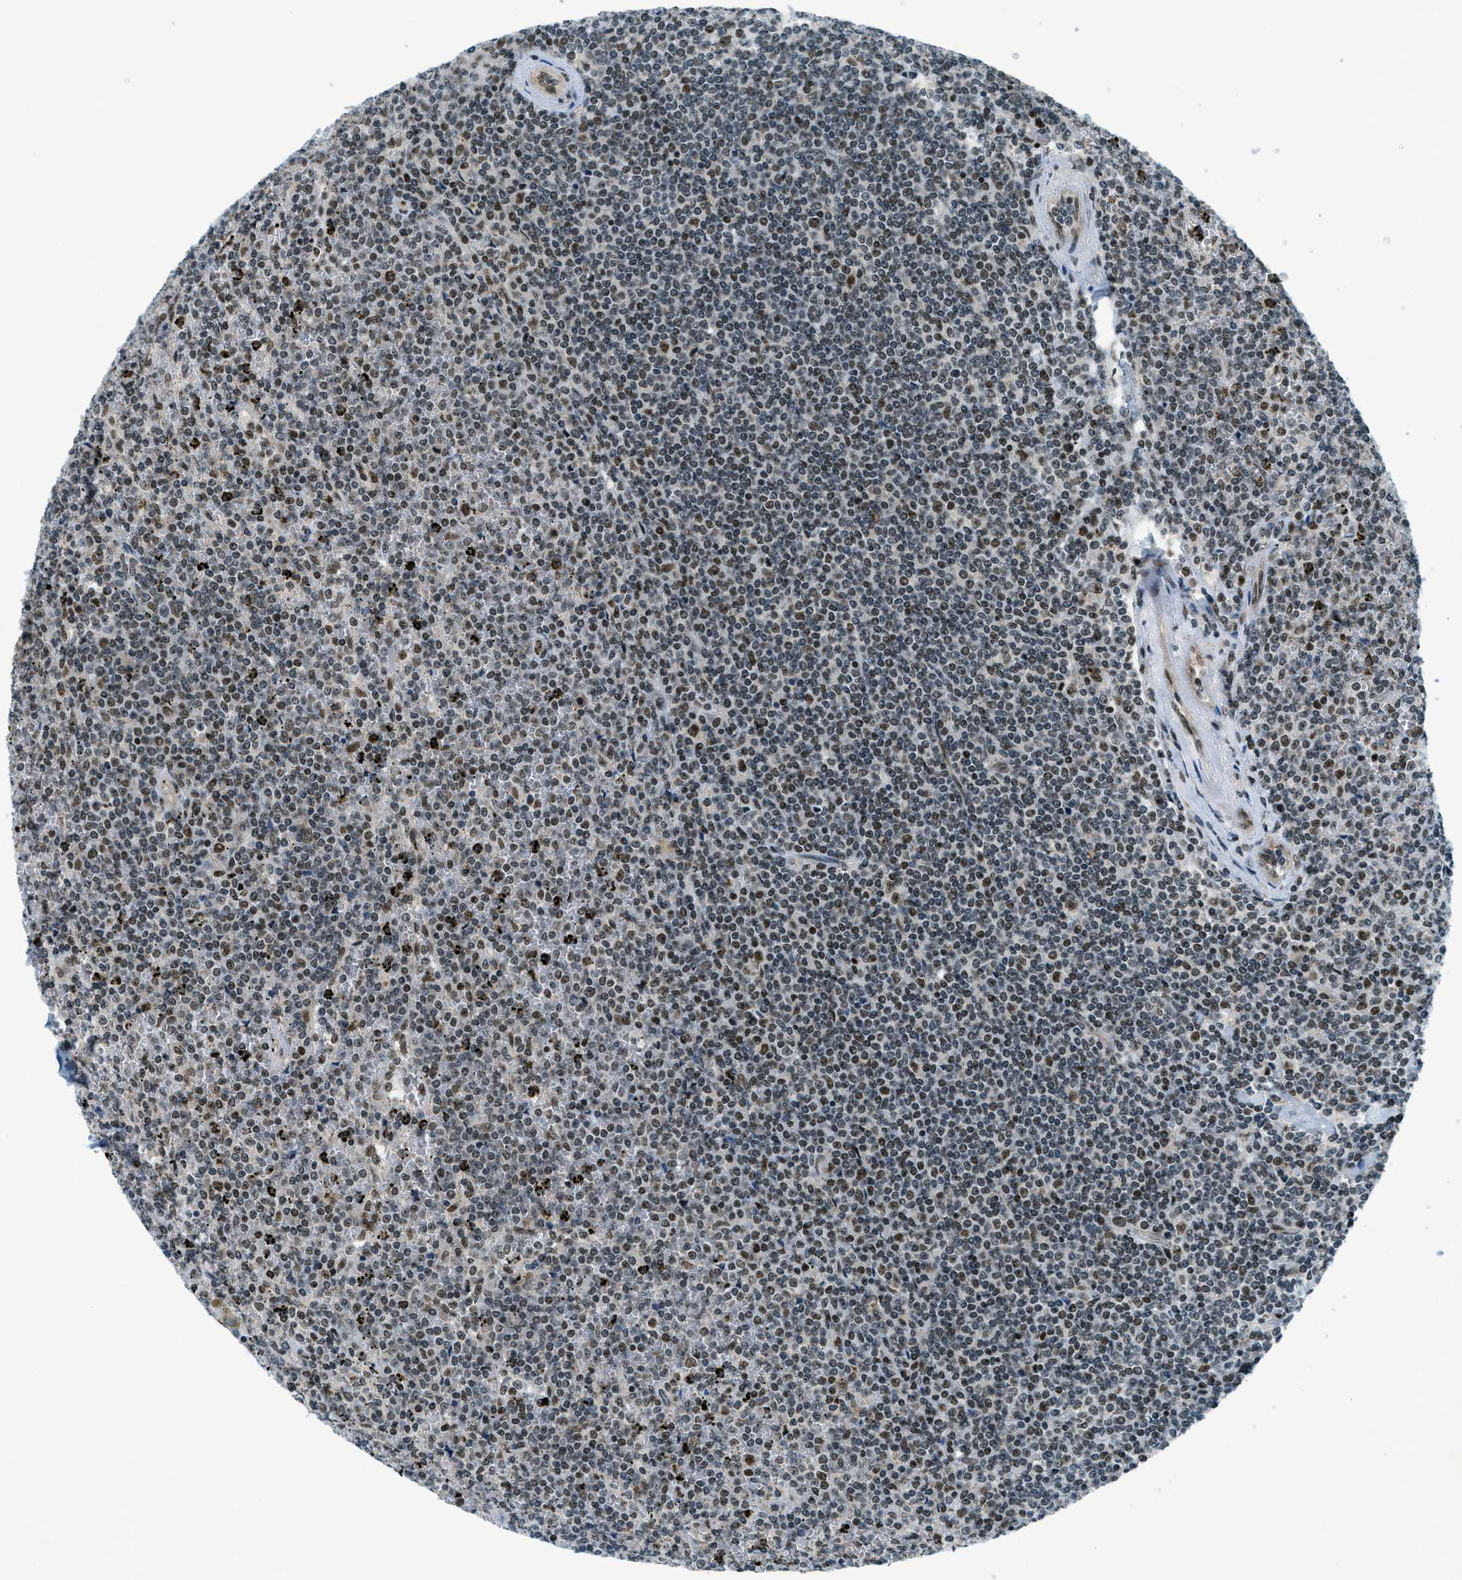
{"staining": {"intensity": "weak", "quantity": "25%-75%", "location": "nuclear"}, "tissue": "lymphoma", "cell_type": "Tumor cells", "image_type": "cancer", "snomed": [{"axis": "morphology", "description": "Malignant lymphoma, non-Hodgkin's type, Low grade"}, {"axis": "topography", "description": "Spleen"}], "caption": "This is an image of immunohistochemistry (IHC) staining of low-grade malignant lymphoma, non-Hodgkin's type, which shows weak staining in the nuclear of tumor cells.", "gene": "KLF6", "patient": {"sex": "female", "age": 19}}